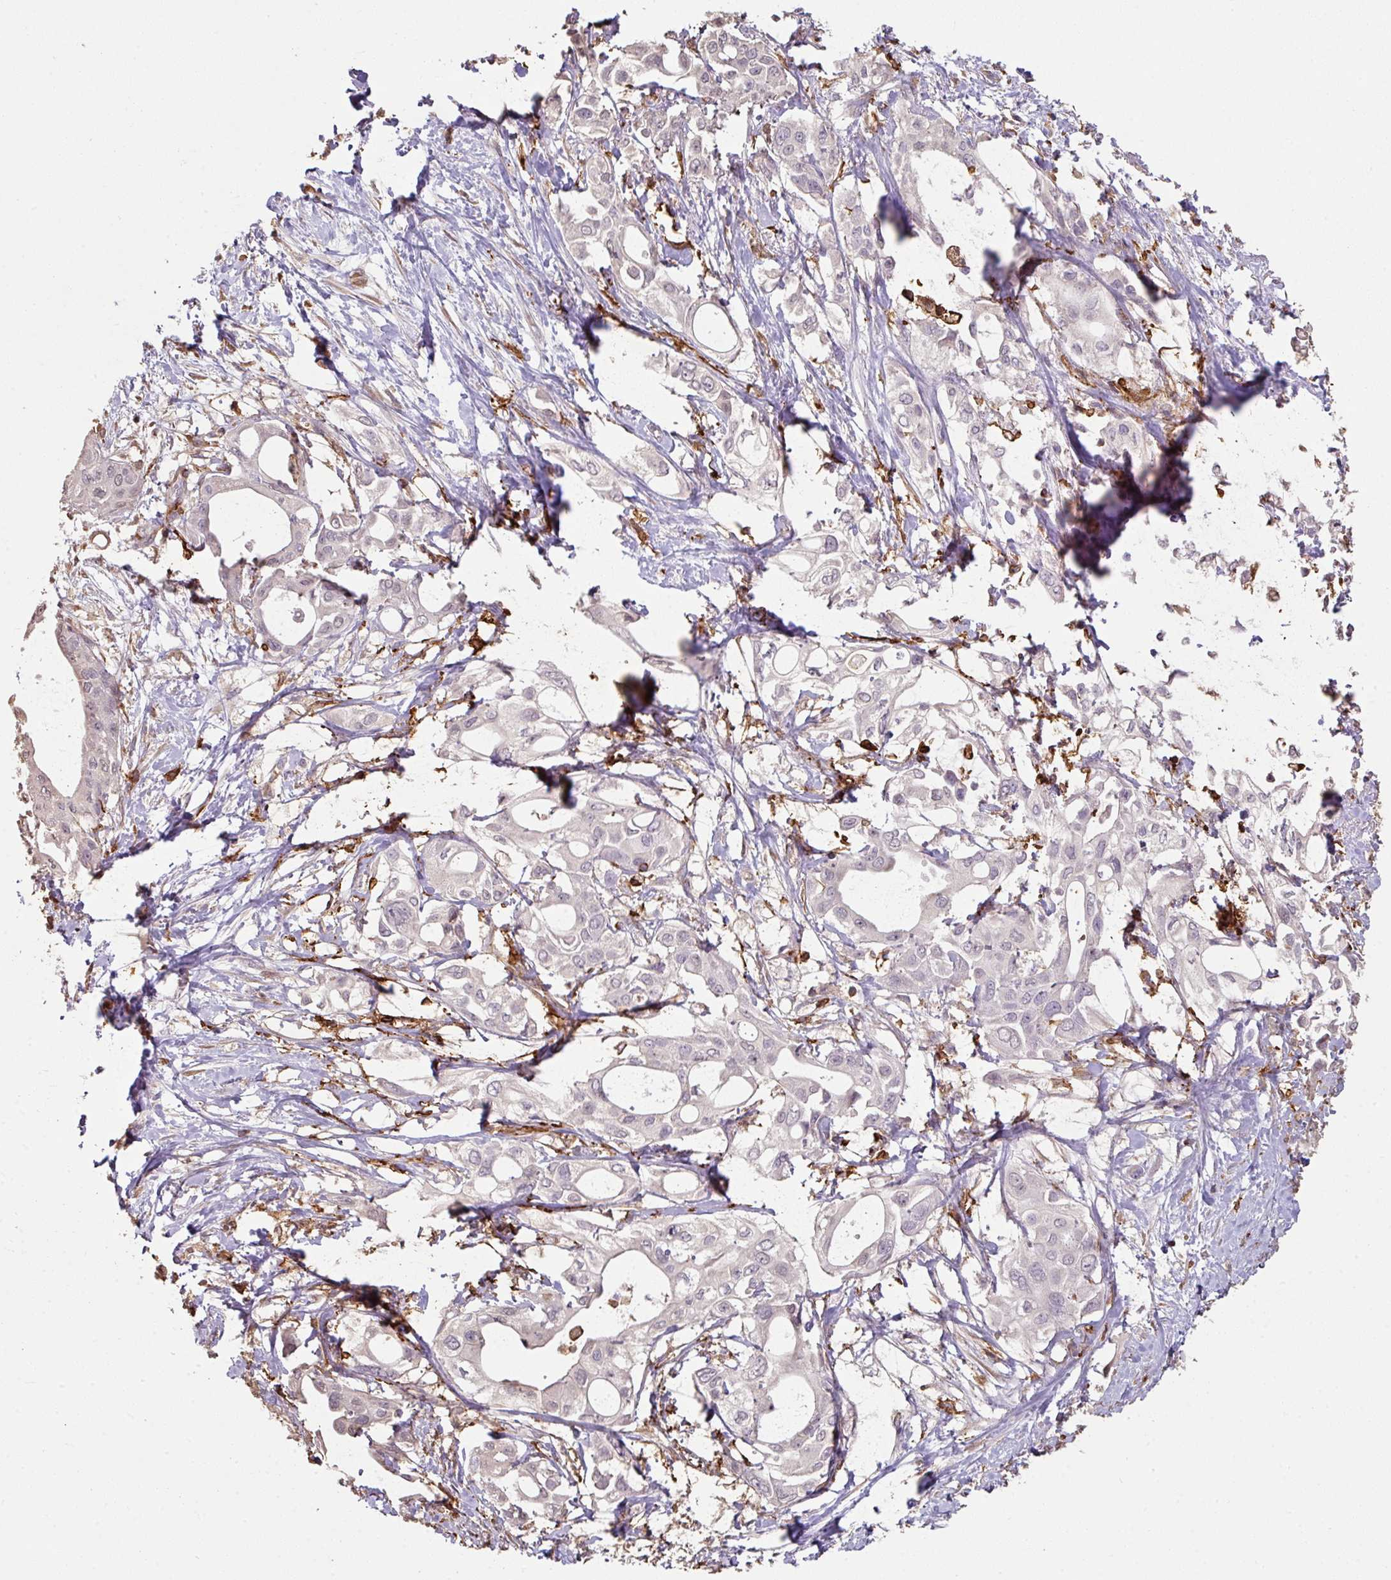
{"staining": {"intensity": "negative", "quantity": "none", "location": "none"}, "tissue": "pancreatic cancer", "cell_type": "Tumor cells", "image_type": "cancer", "snomed": [{"axis": "morphology", "description": "Adenocarcinoma, NOS"}, {"axis": "topography", "description": "Pancreas"}], "caption": "Micrograph shows no protein expression in tumor cells of pancreatic adenocarcinoma tissue.", "gene": "OLFML2B", "patient": {"sex": "female", "age": 68}}